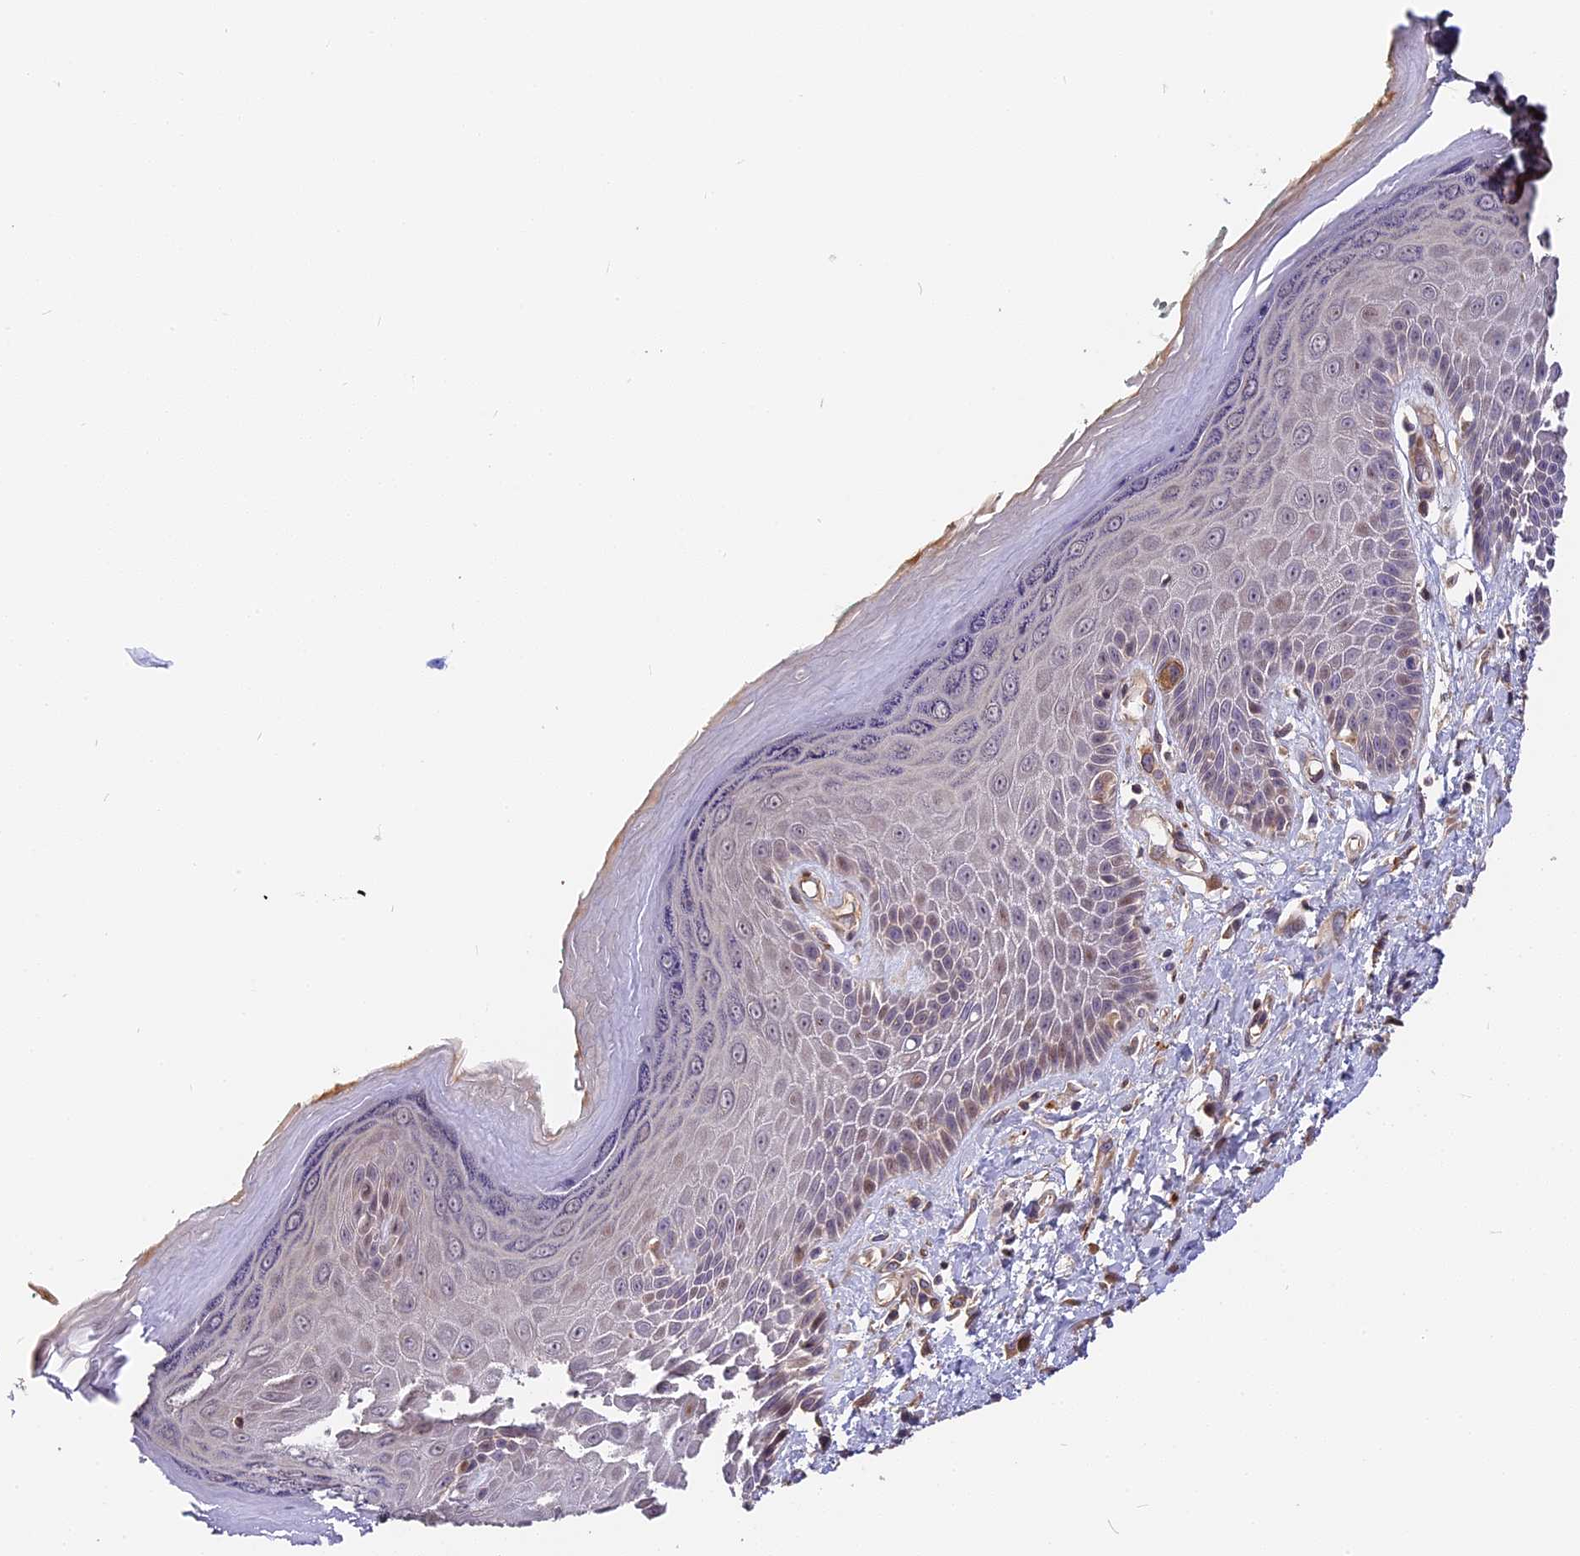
{"staining": {"intensity": "moderate", "quantity": "<25%", "location": "cytoplasmic/membranous,nuclear"}, "tissue": "skin", "cell_type": "Epidermal cells", "image_type": "normal", "snomed": [{"axis": "morphology", "description": "Normal tissue, NOS"}, {"axis": "topography", "description": "Anal"}], "caption": "DAB (3,3'-diaminobenzidine) immunohistochemical staining of benign human skin demonstrates moderate cytoplasmic/membranous,nuclear protein expression in approximately <25% of epidermal cells.", "gene": "ARHGAP17", "patient": {"sex": "male", "age": 78}}